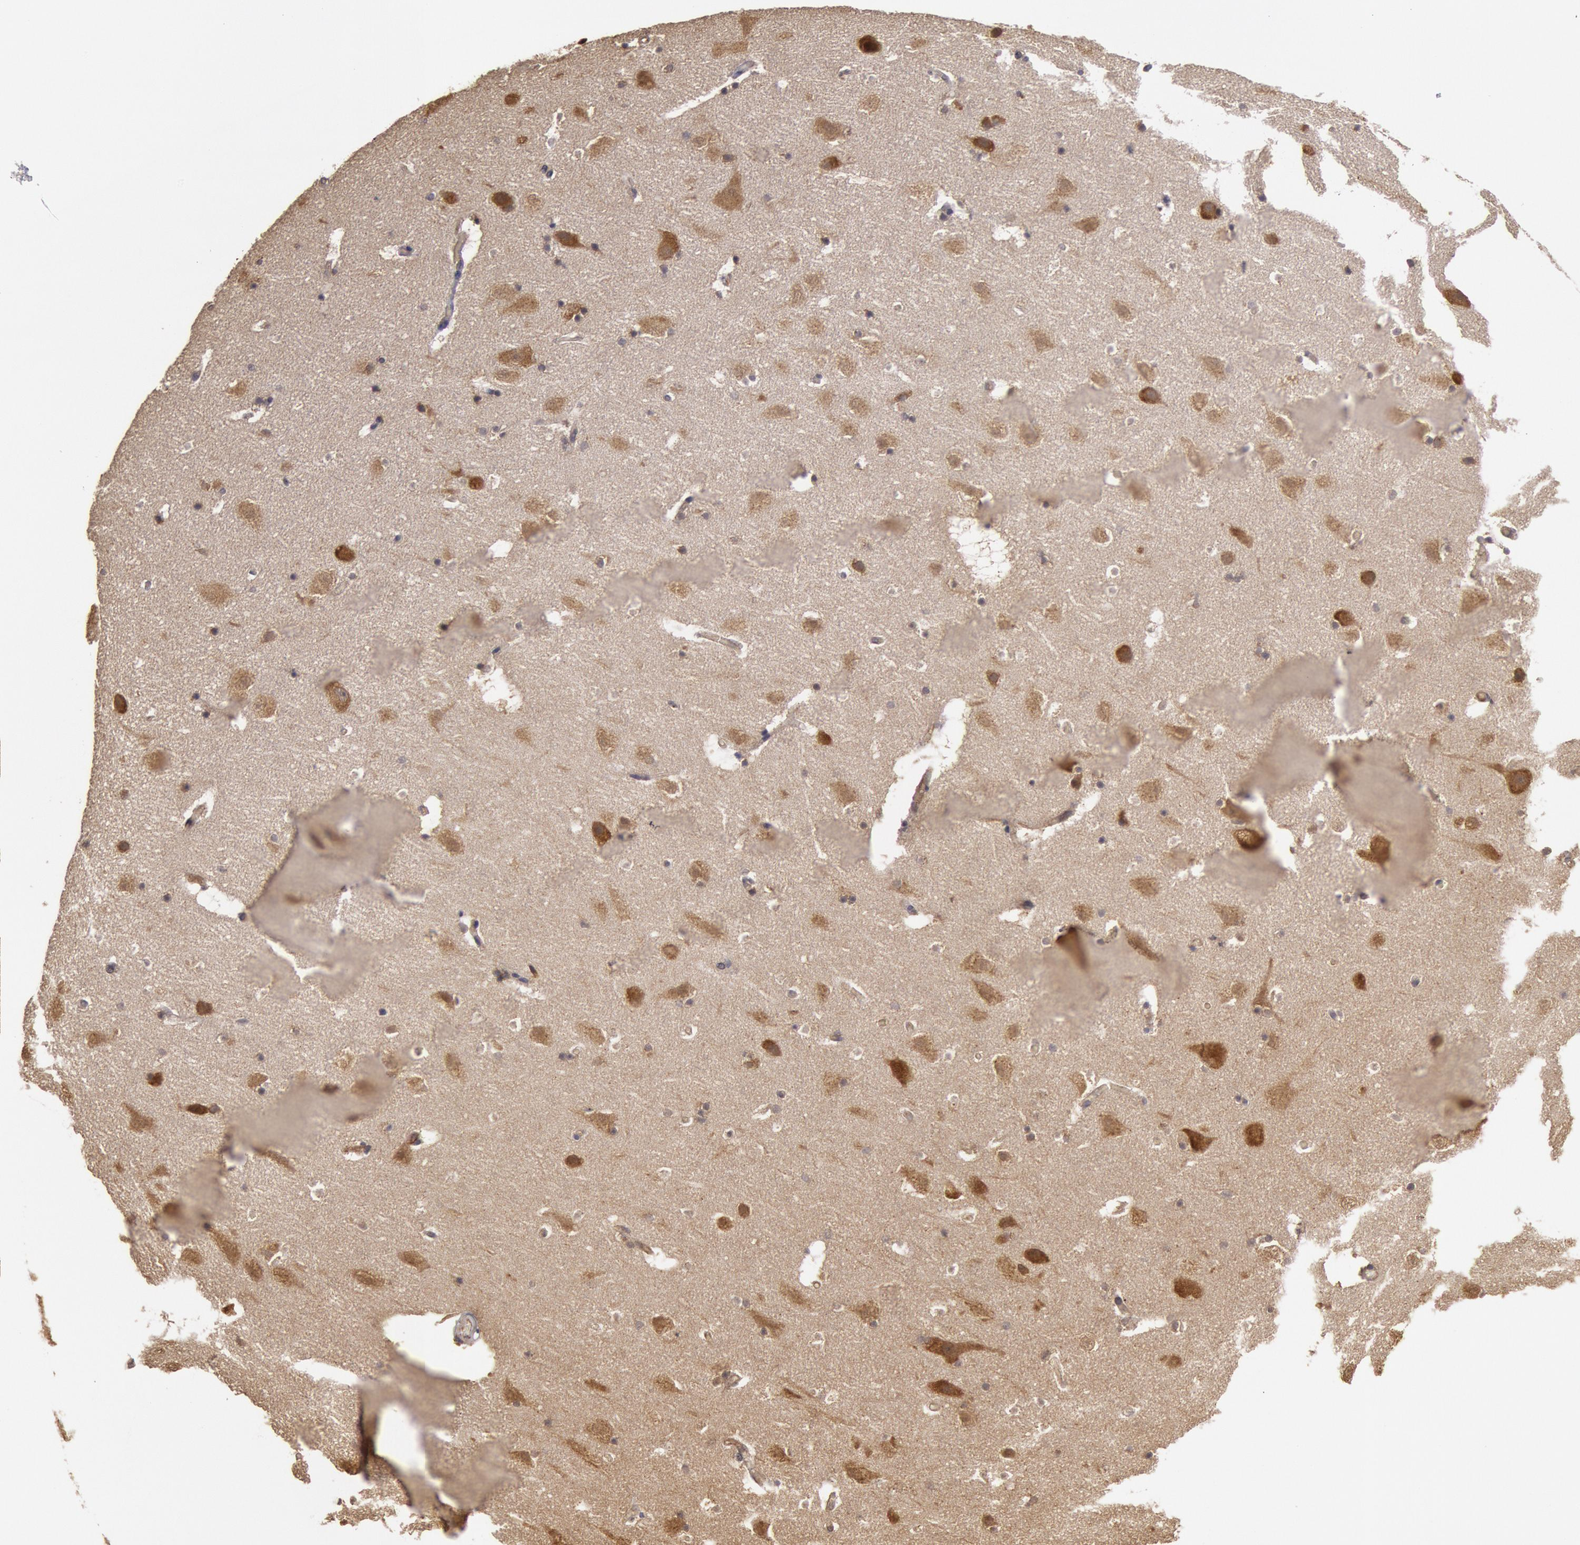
{"staining": {"intensity": "moderate", "quantity": "<25%", "location": "cytoplasmic/membranous"}, "tissue": "hippocampus", "cell_type": "Glial cells", "image_type": "normal", "snomed": [{"axis": "morphology", "description": "Normal tissue, NOS"}, {"axis": "topography", "description": "Hippocampus"}], "caption": "The micrograph shows staining of normal hippocampus, revealing moderate cytoplasmic/membranous protein positivity (brown color) within glial cells. Nuclei are stained in blue.", "gene": "USP14", "patient": {"sex": "male", "age": 45}}